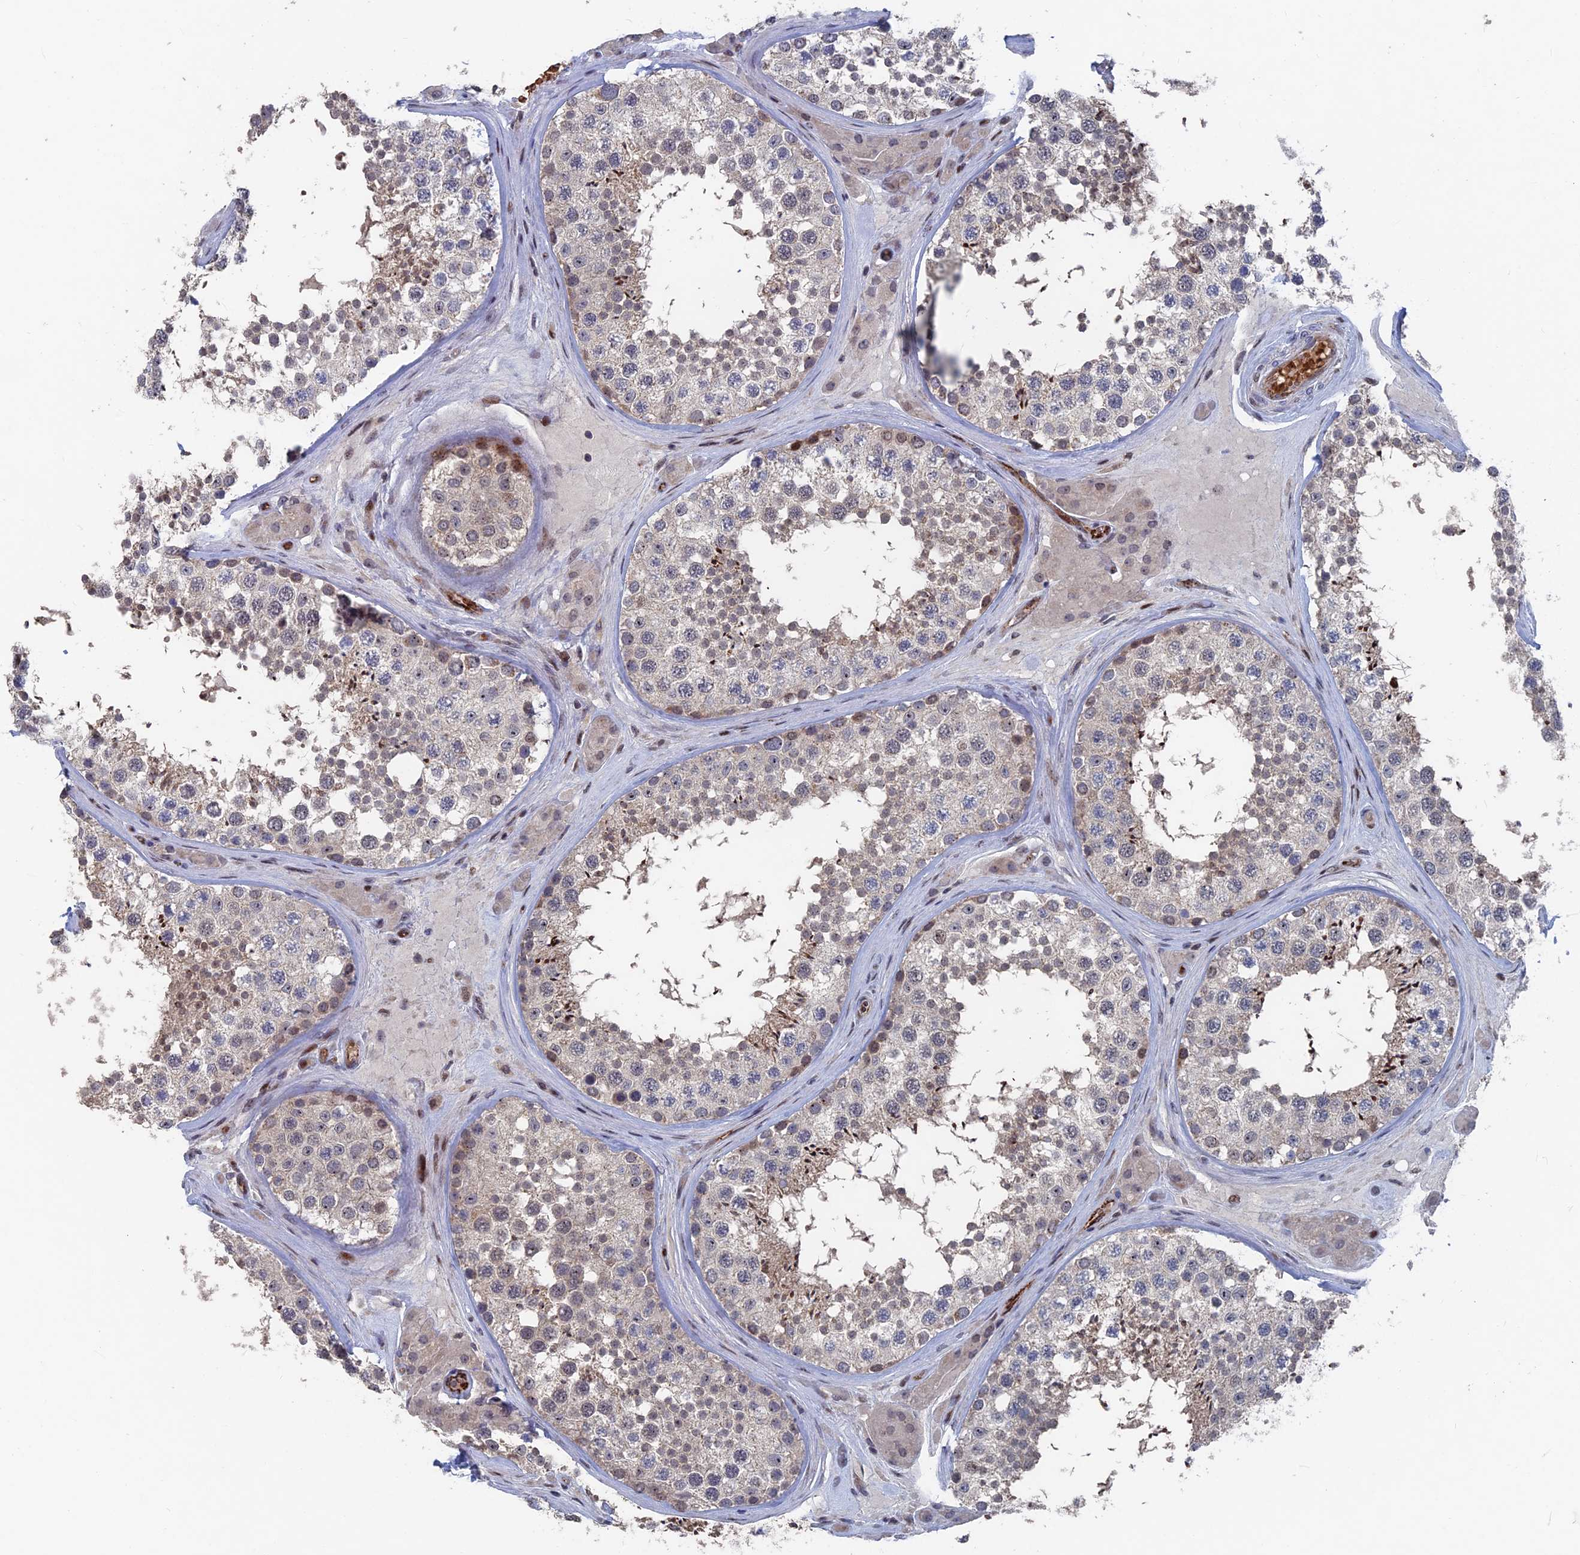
{"staining": {"intensity": "weak", "quantity": "<25%", "location": "cytoplasmic/membranous"}, "tissue": "testis", "cell_type": "Cells in seminiferous ducts", "image_type": "normal", "snomed": [{"axis": "morphology", "description": "Normal tissue, NOS"}, {"axis": "topography", "description": "Testis"}], "caption": "DAB (3,3'-diaminobenzidine) immunohistochemical staining of normal testis reveals no significant expression in cells in seminiferous ducts.", "gene": "SH3D21", "patient": {"sex": "male", "age": 46}}